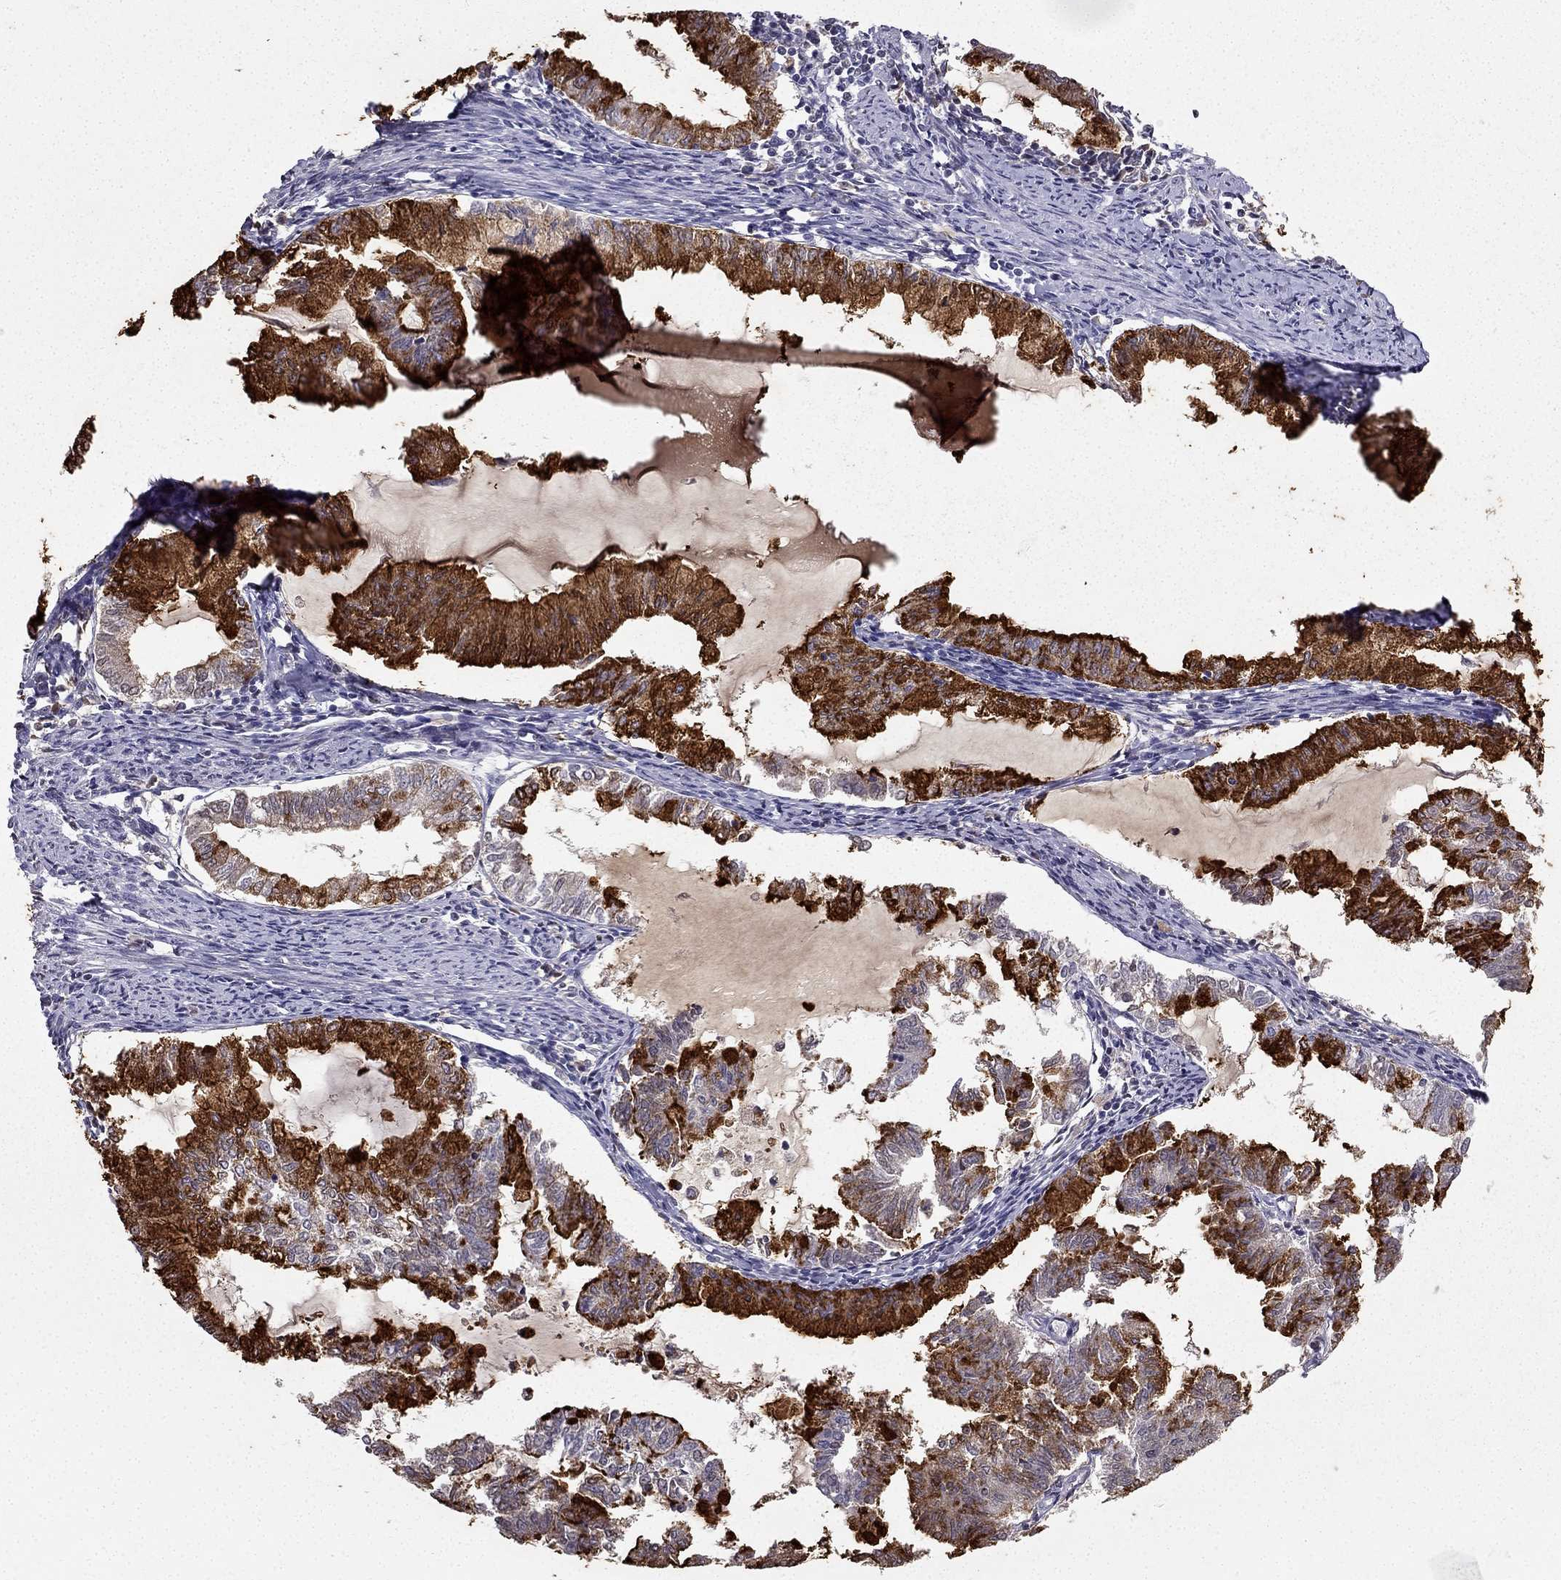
{"staining": {"intensity": "strong", "quantity": ">75%", "location": "cytoplasmic/membranous"}, "tissue": "endometrial cancer", "cell_type": "Tumor cells", "image_type": "cancer", "snomed": [{"axis": "morphology", "description": "Adenocarcinoma, NOS"}, {"axis": "topography", "description": "Endometrium"}], "caption": "An immunohistochemistry (IHC) photomicrograph of neoplastic tissue is shown. Protein staining in brown highlights strong cytoplasmic/membranous positivity in endometrial adenocarcinoma within tumor cells.", "gene": "TFF3", "patient": {"sex": "female", "age": 79}}